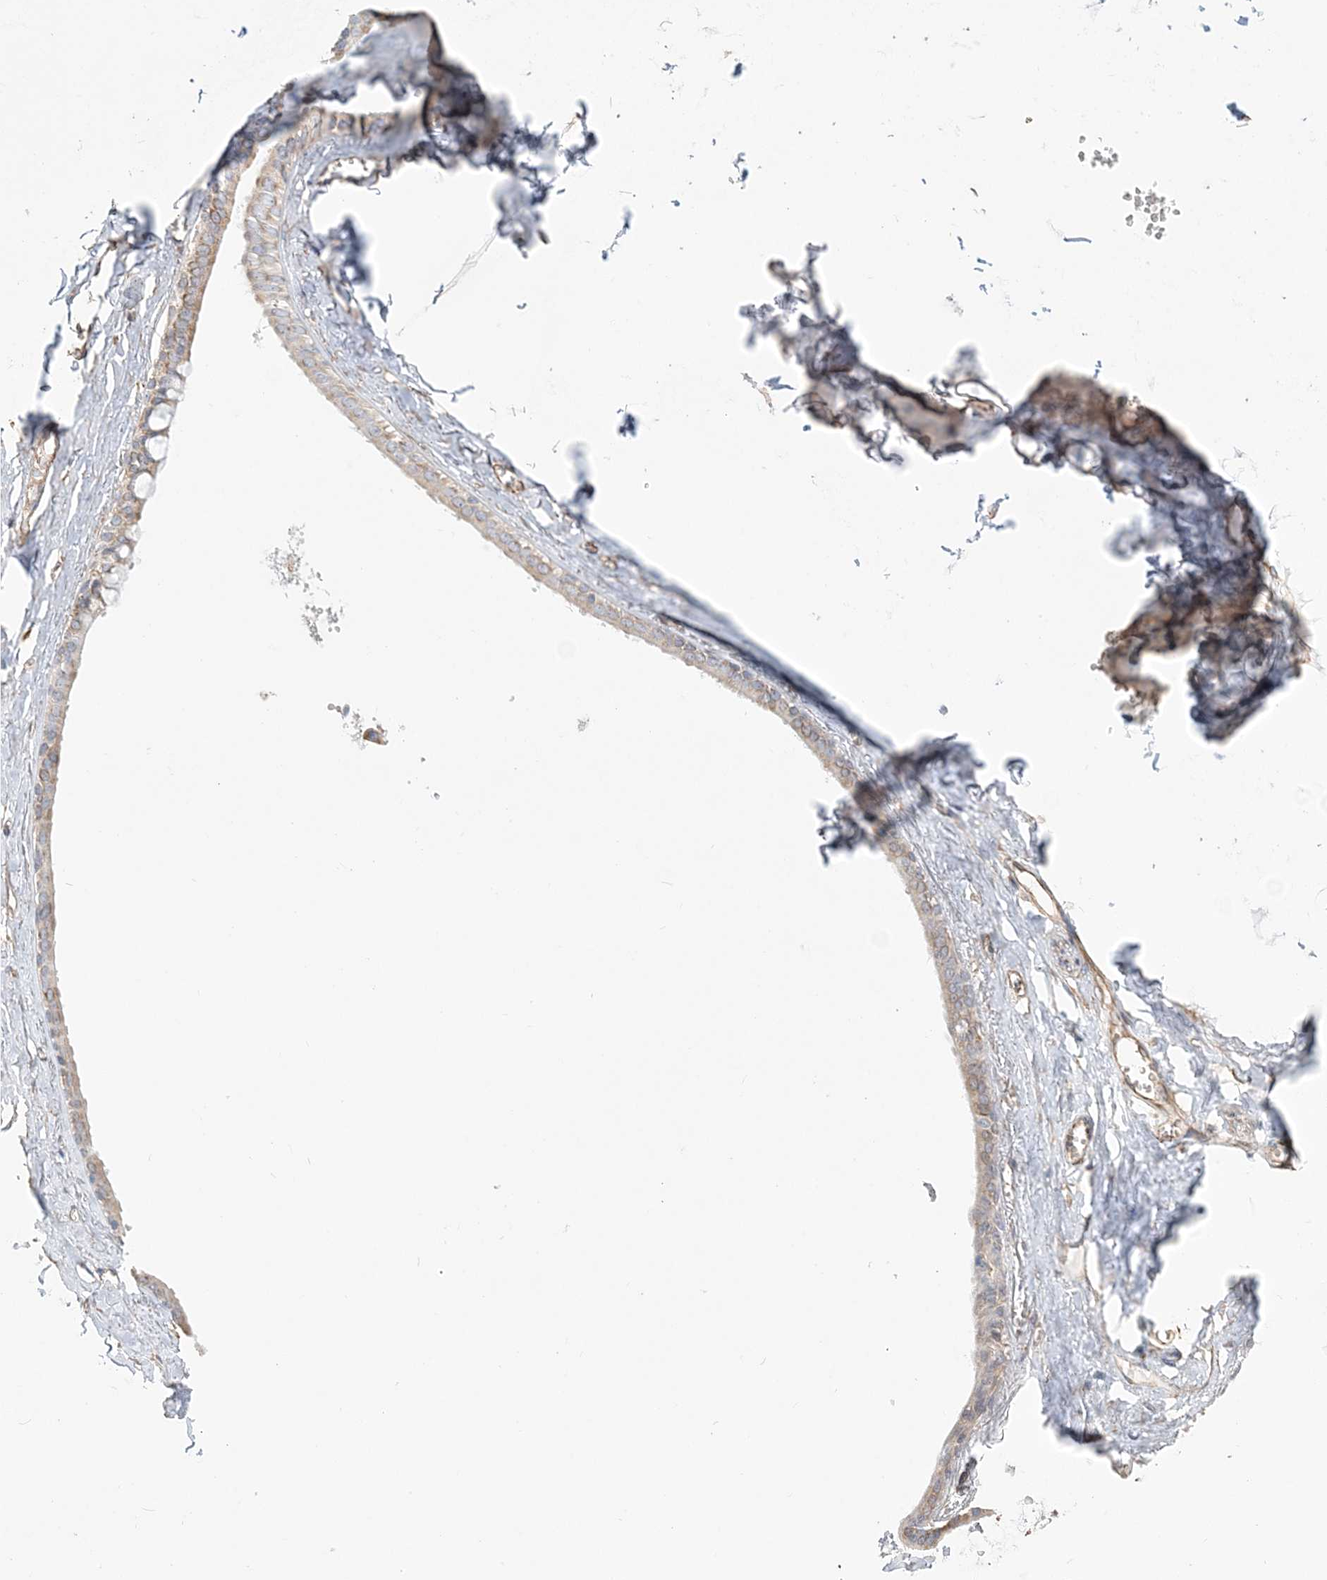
{"staining": {"intensity": "weak", "quantity": "25%-75%", "location": "cytoplasmic/membranous"}, "tissue": "soft tissue", "cell_type": "Chondrocytes", "image_type": "normal", "snomed": [{"axis": "morphology", "description": "Normal tissue, NOS"}, {"axis": "morphology", "description": "Inflammation, NOS"}, {"axis": "topography", "description": "Salivary gland"}, {"axis": "topography", "description": "Peripheral nerve tissue"}], "caption": "DAB (3,3'-diaminobenzidine) immunohistochemical staining of benign soft tissue reveals weak cytoplasmic/membranous protein expression in approximately 25%-75% of chondrocytes.", "gene": "ZNF821", "patient": {"sex": "female", "age": 75}}